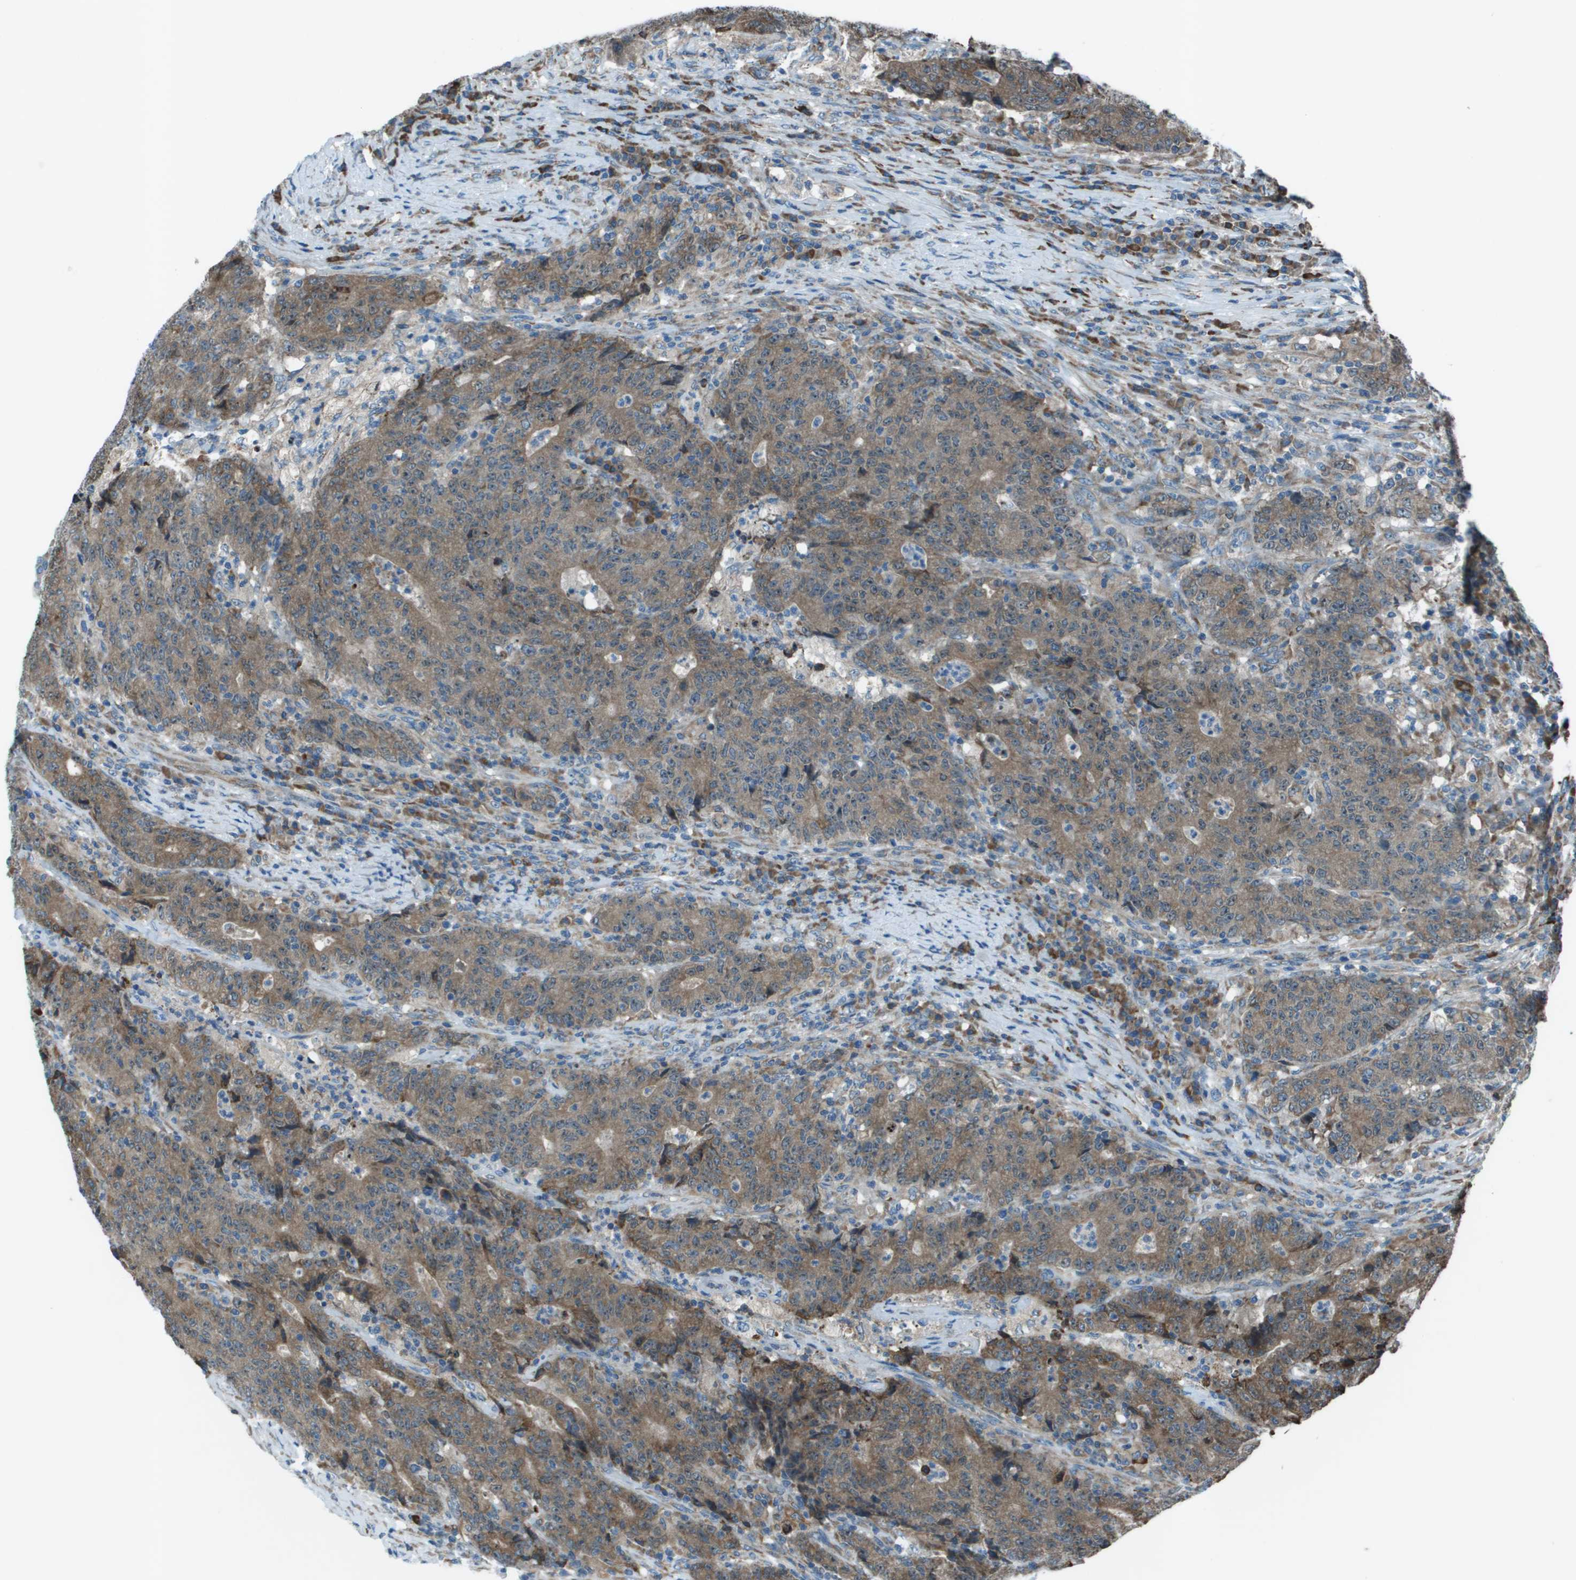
{"staining": {"intensity": "moderate", "quantity": ">75%", "location": "cytoplasmic/membranous"}, "tissue": "colorectal cancer", "cell_type": "Tumor cells", "image_type": "cancer", "snomed": [{"axis": "morphology", "description": "Normal tissue, NOS"}, {"axis": "morphology", "description": "Adenocarcinoma, NOS"}, {"axis": "topography", "description": "Colon"}], "caption": "Protein analysis of colorectal cancer tissue reveals moderate cytoplasmic/membranous positivity in approximately >75% of tumor cells.", "gene": "UTS2", "patient": {"sex": "female", "age": 75}}